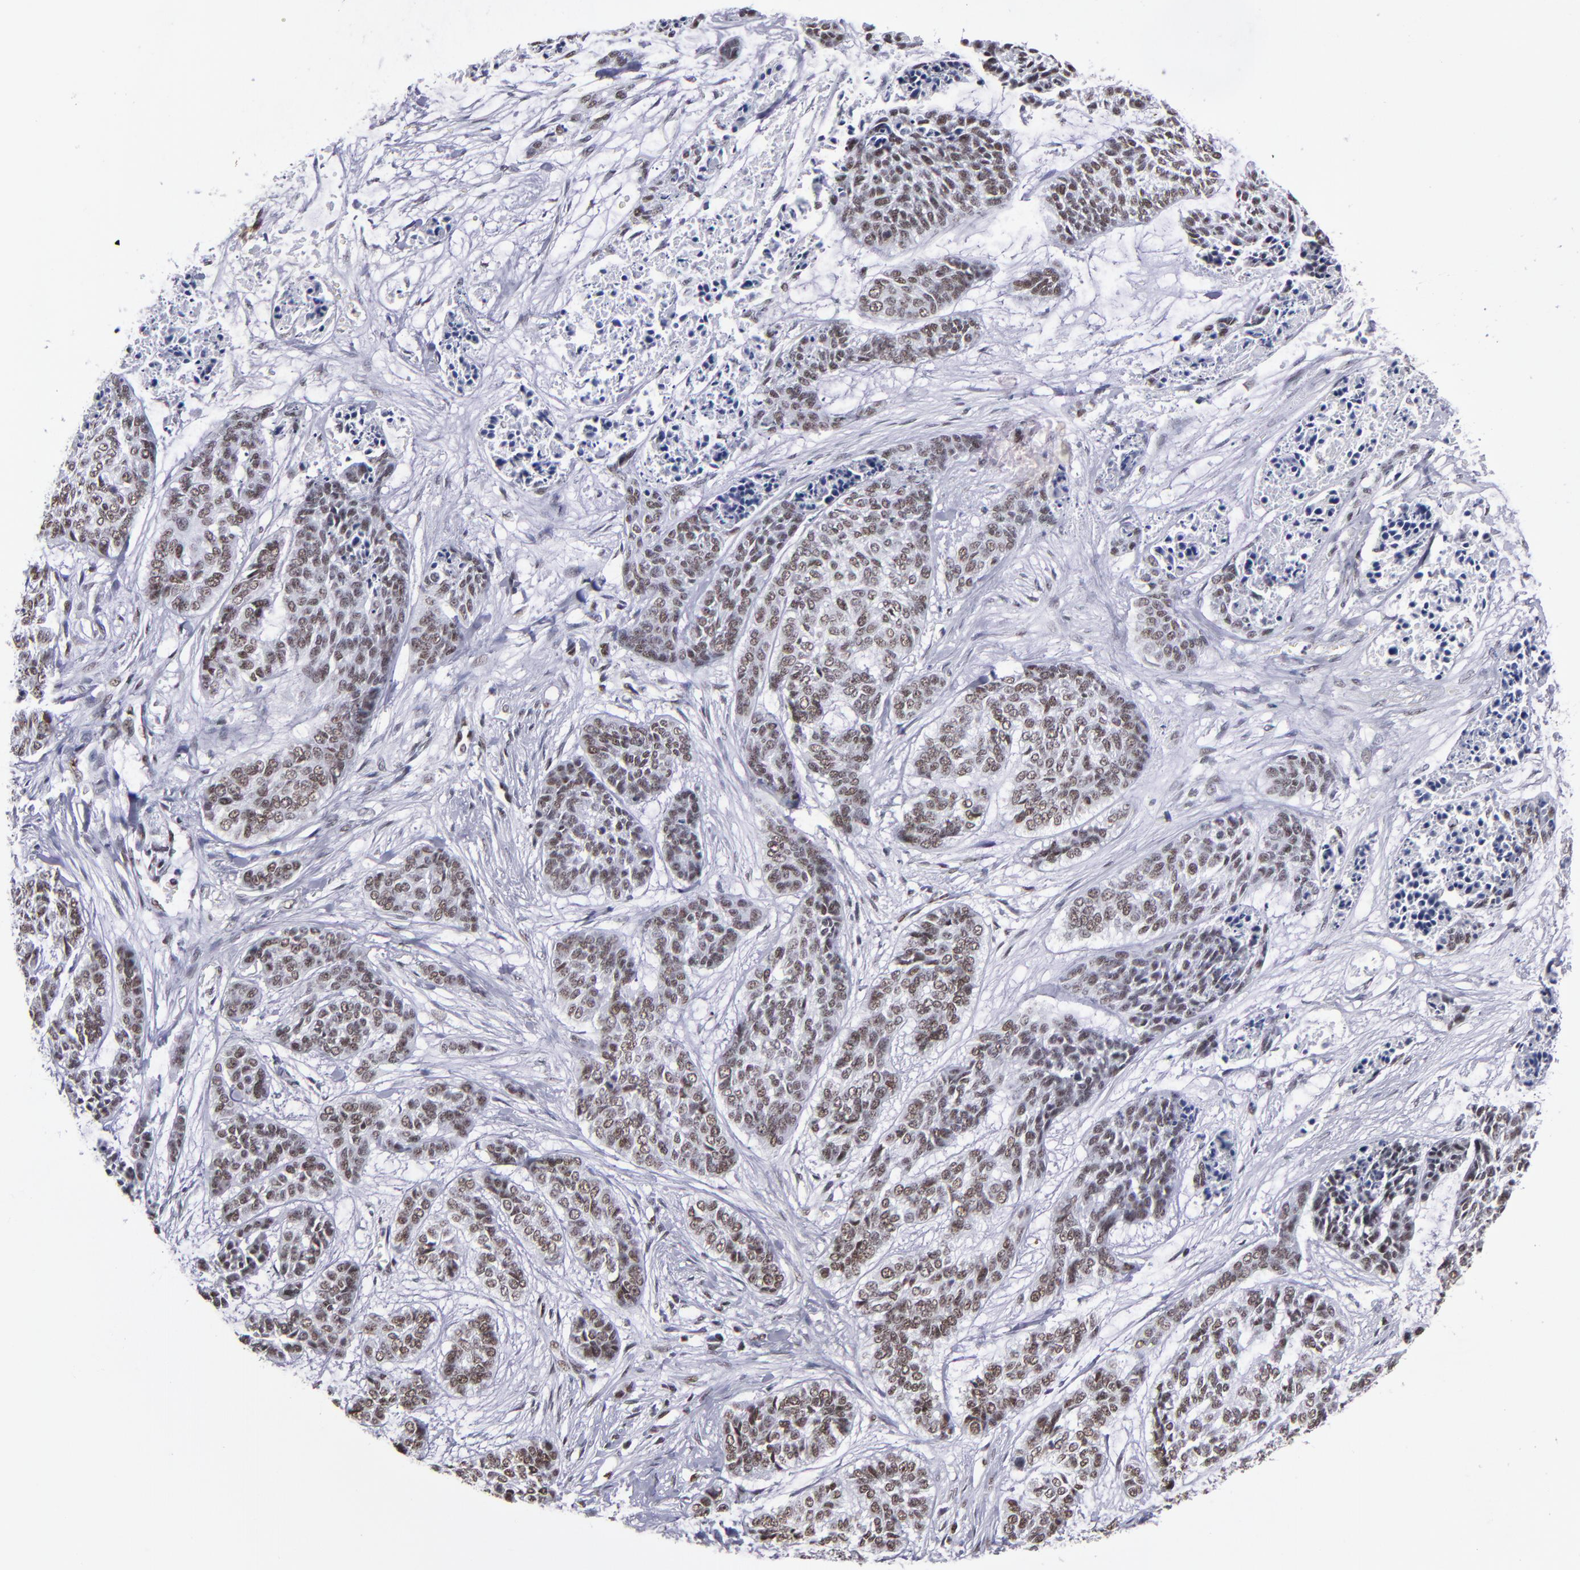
{"staining": {"intensity": "moderate", "quantity": ">75%", "location": "nuclear"}, "tissue": "skin cancer", "cell_type": "Tumor cells", "image_type": "cancer", "snomed": [{"axis": "morphology", "description": "Basal cell carcinoma"}, {"axis": "topography", "description": "Skin"}], "caption": "Immunohistochemistry of human skin cancer (basal cell carcinoma) demonstrates medium levels of moderate nuclear staining in about >75% of tumor cells.", "gene": "TERF2", "patient": {"sex": "female", "age": 64}}